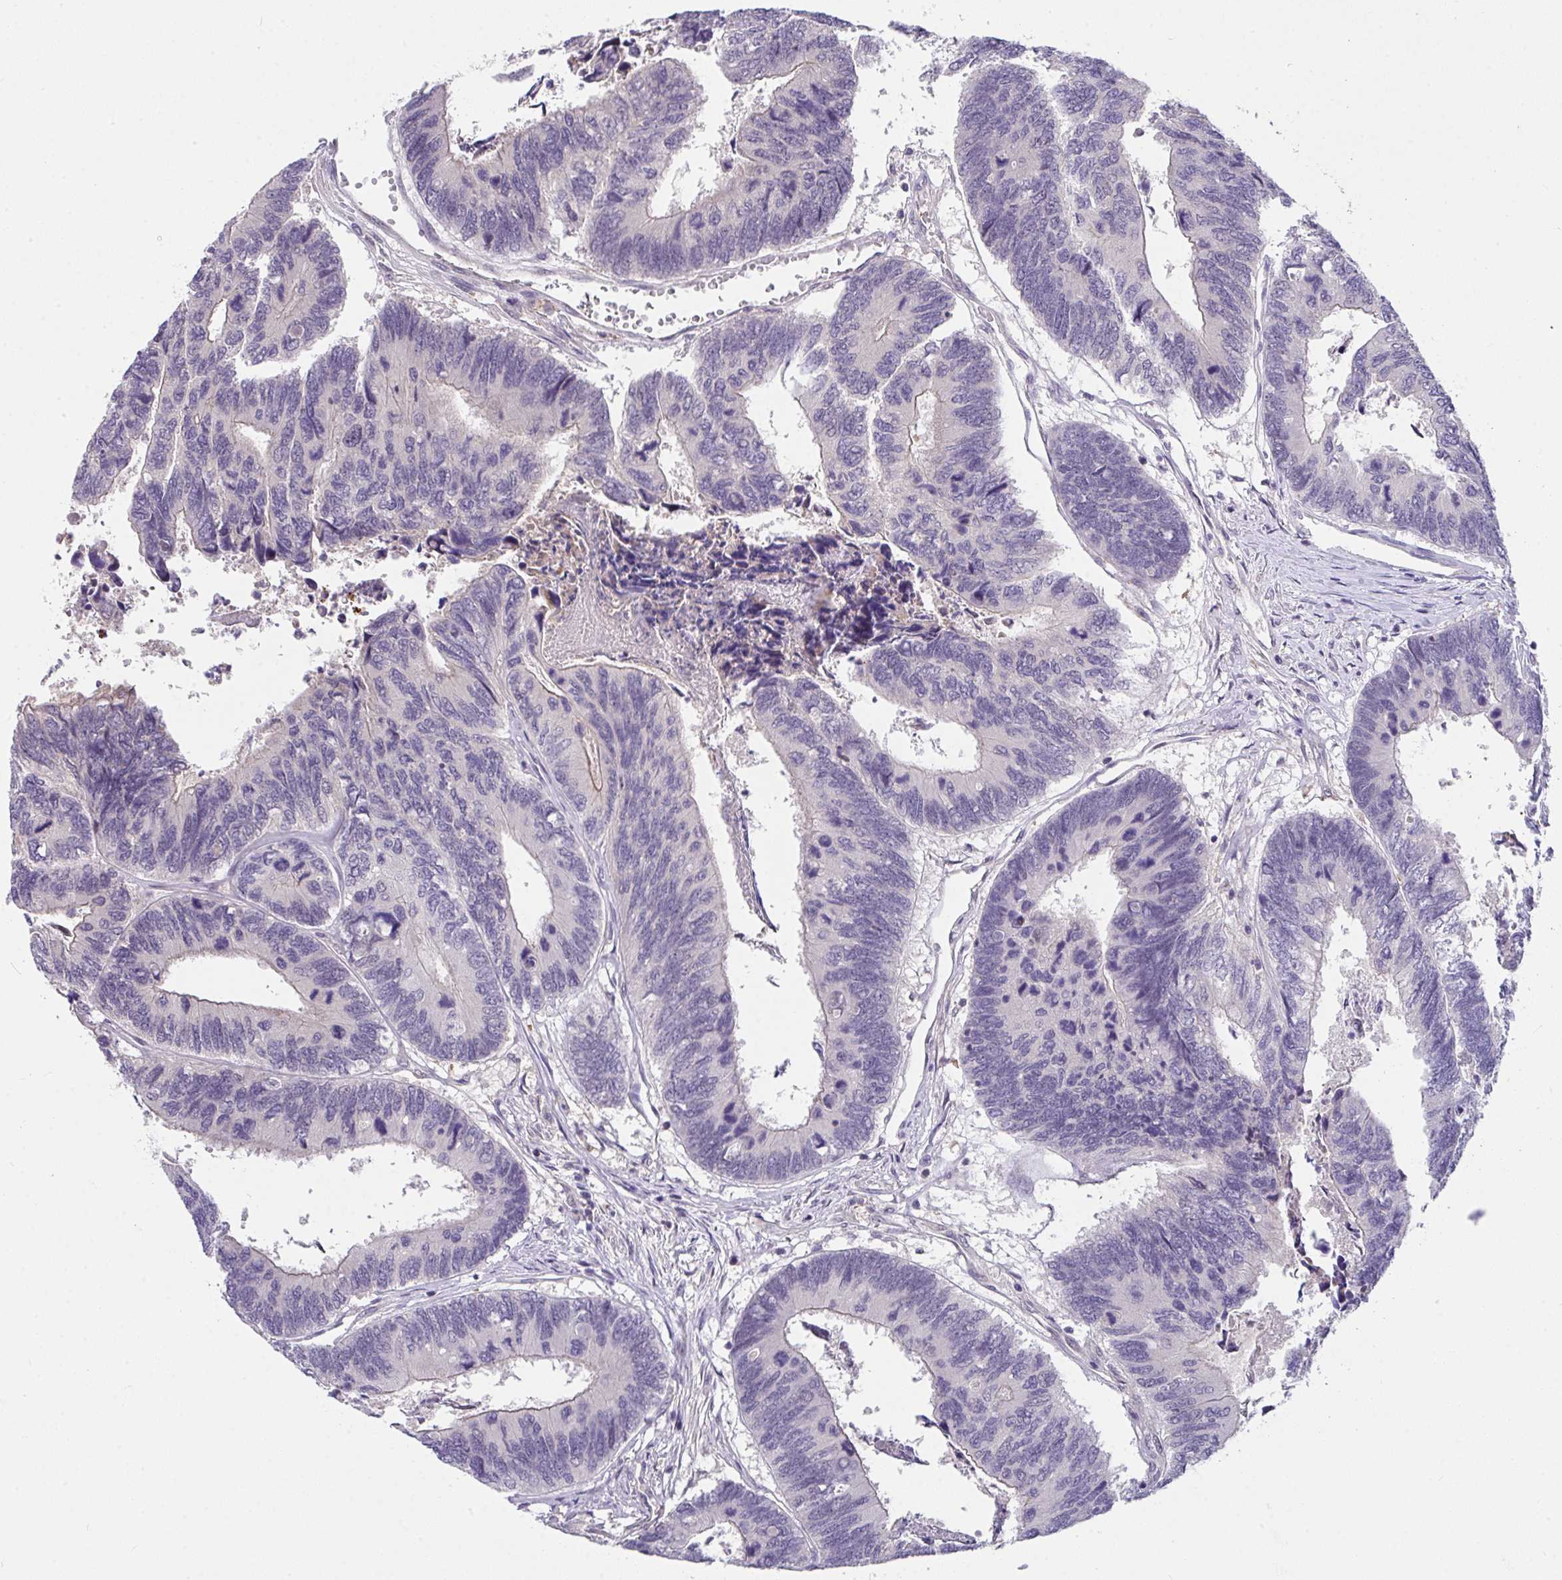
{"staining": {"intensity": "negative", "quantity": "none", "location": "none"}, "tissue": "colorectal cancer", "cell_type": "Tumor cells", "image_type": "cancer", "snomed": [{"axis": "morphology", "description": "Adenocarcinoma, NOS"}, {"axis": "topography", "description": "Colon"}], "caption": "Immunohistochemistry of colorectal cancer exhibits no staining in tumor cells.", "gene": "GLTPD2", "patient": {"sex": "female", "age": 67}}